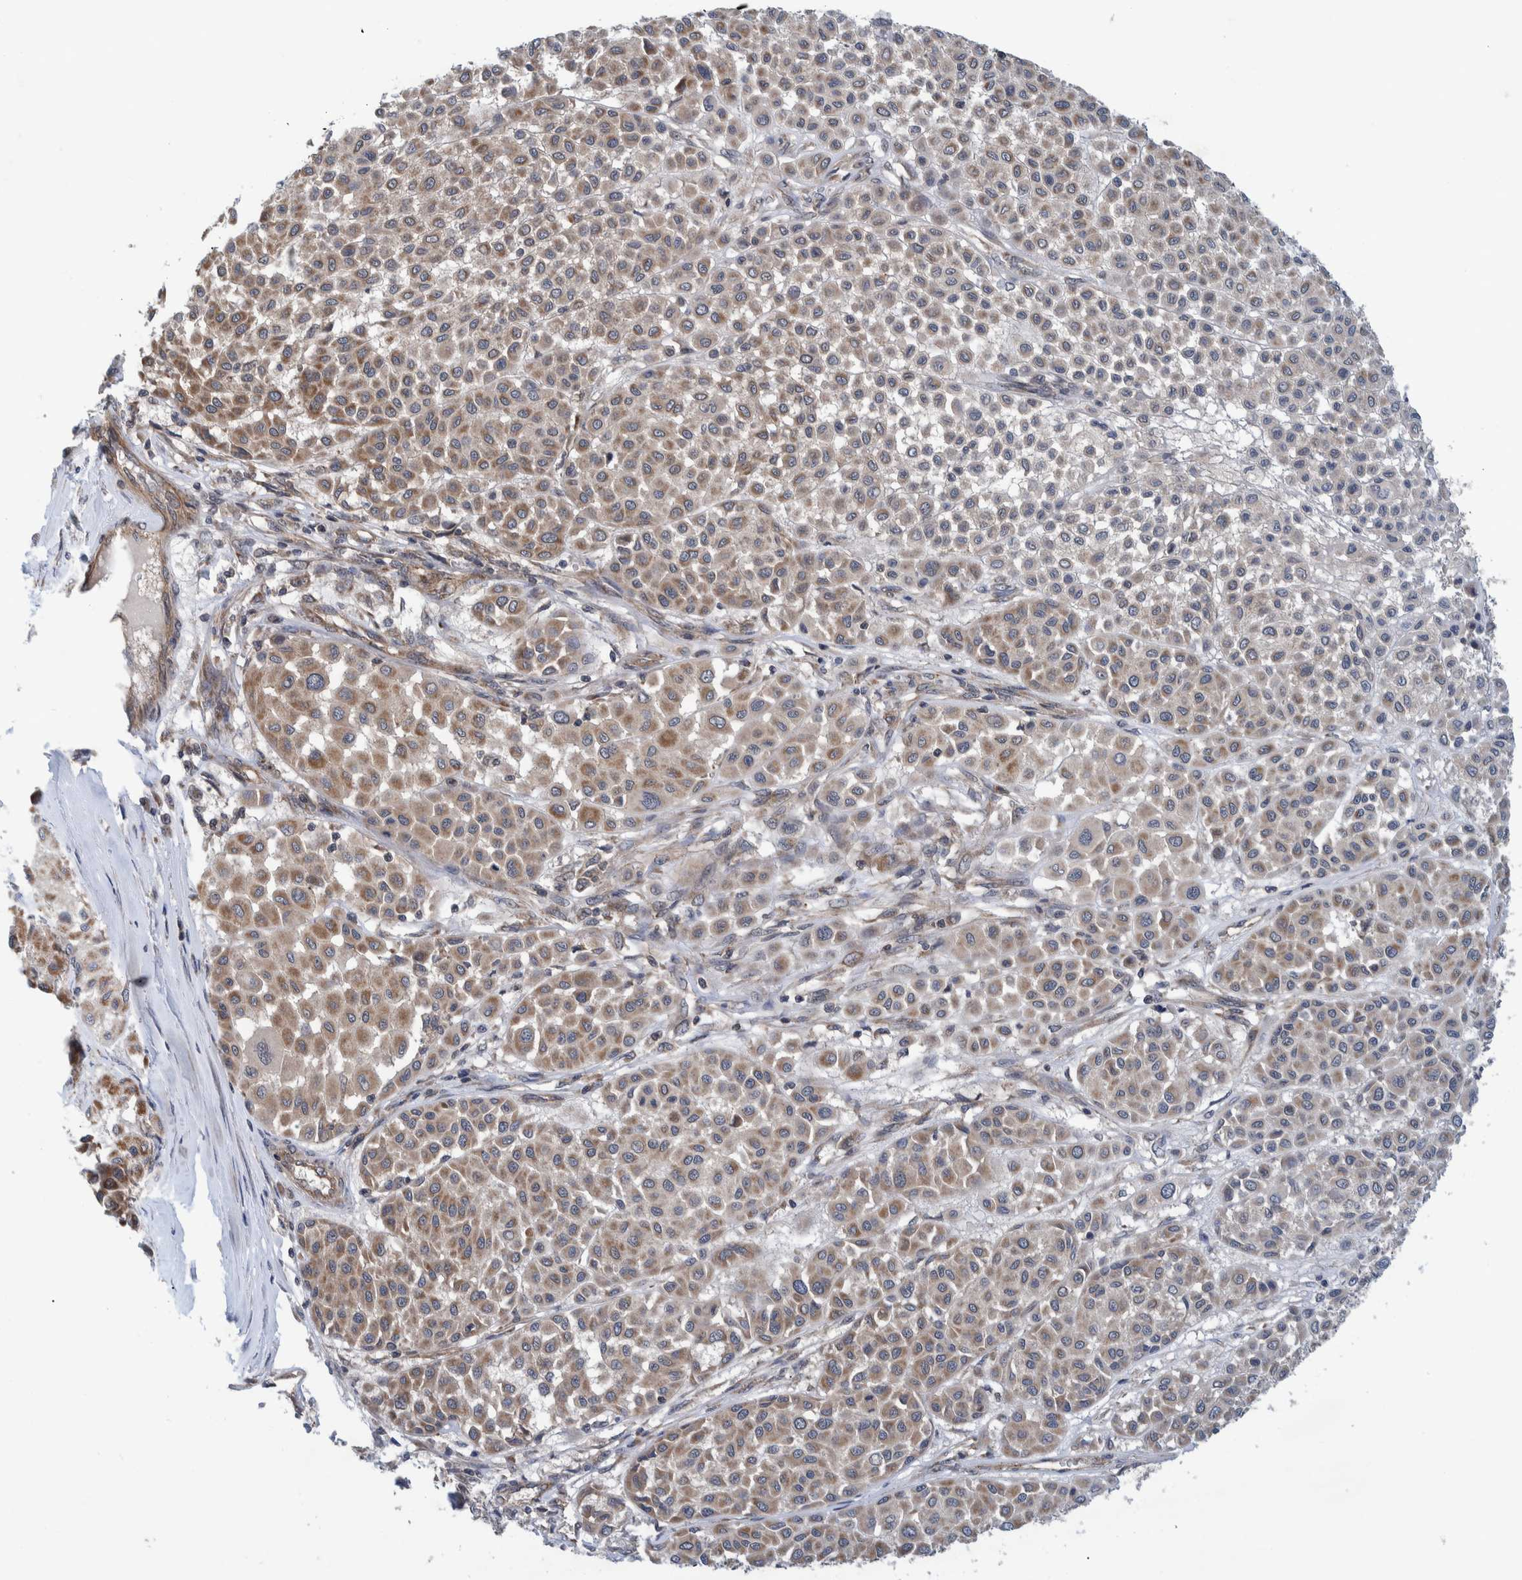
{"staining": {"intensity": "weak", "quantity": ">75%", "location": "cytoplasmic/membranous"}, "tissue": "melanoma", "cell_type": "Tumor cells", "image_type": "cancer", "snomed": [{"axis": "morphology", "description": "Malignant melanoma, Metastatic site"}, {"axis": "topography", "description": "Soft tissue"}], "caption": "Melanoma stained with DAB IHC displays low levels of weak cytoplasmic/membranous expression in approximately >75% of tumor cells. Using DAB (3,3'-diaminobenzidine) (brown) and hematoxylin (blue) stains, captured at high magnification using brightfield microscopy.", "gene": "MRPS7", "patient": {"sex": "male", "age": 41}}